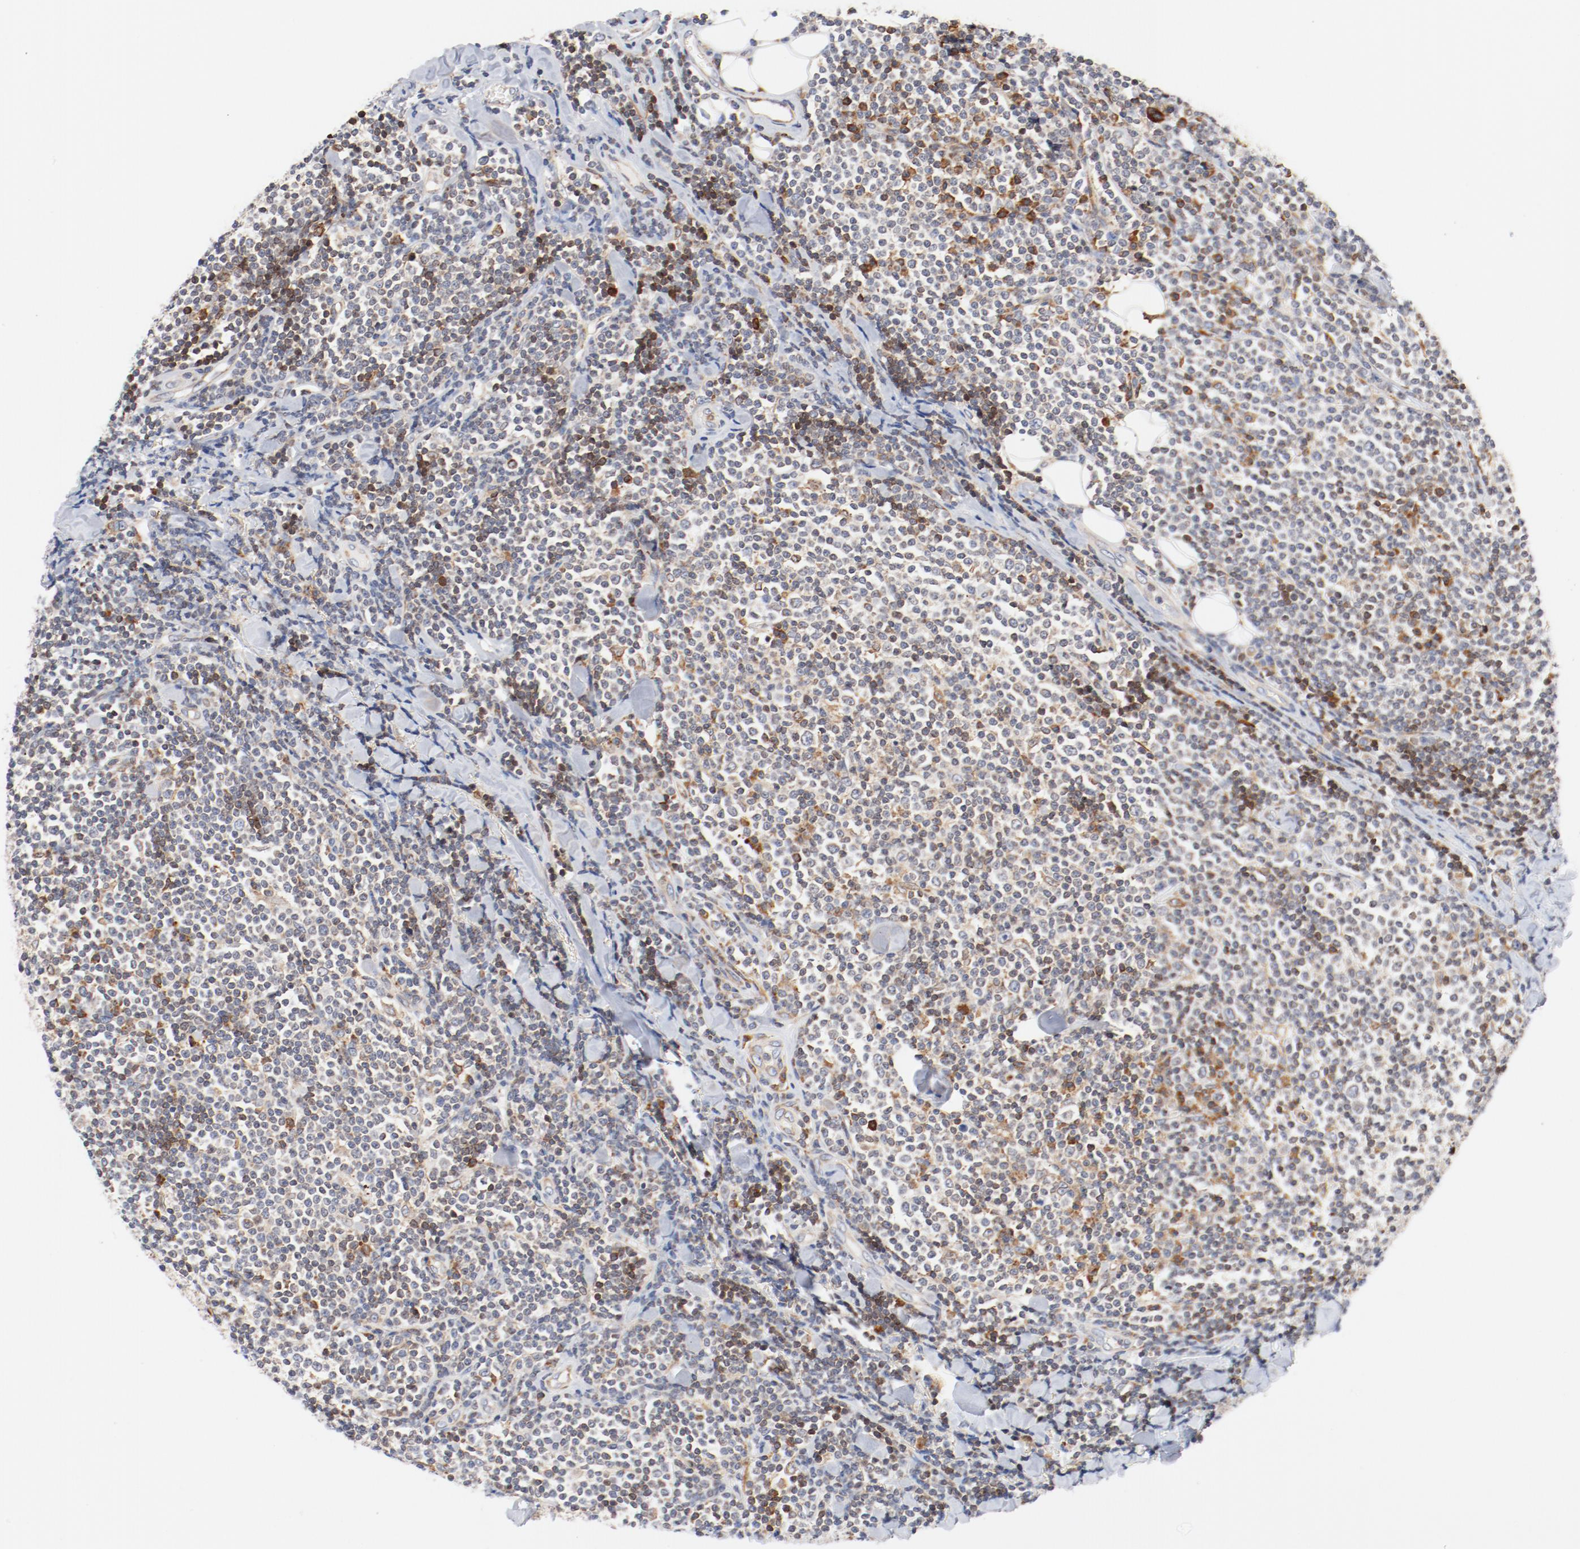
{"staining": {"intensity": "moderate", "quantity": "<25%", "location": "cytoplasmic/membranous"}, "tissue": "lymphoma", "cell_type": "Tumor cells", "image_type": "cancer", "snomed": [{"axis": "morphology", "description": "Malignant lymphoma, non-Hodgkin's type, Low grade"}, {"axis": "topography", "description": "Soft tissue"}], "caption": "Immunohistochemistry image of neoplastic tissue: low-grade malignant lymphoma, non-Hodgkin's type stained using immunohistochemistry displays low levels of moderate protein expression localized specifically in the cytoplasmic/membranous of tumor cells, appearing as a cytoplasmic/membranous brown color.", "gene": "PDPK1", "patient": {"sex": "male", "age": 92}}